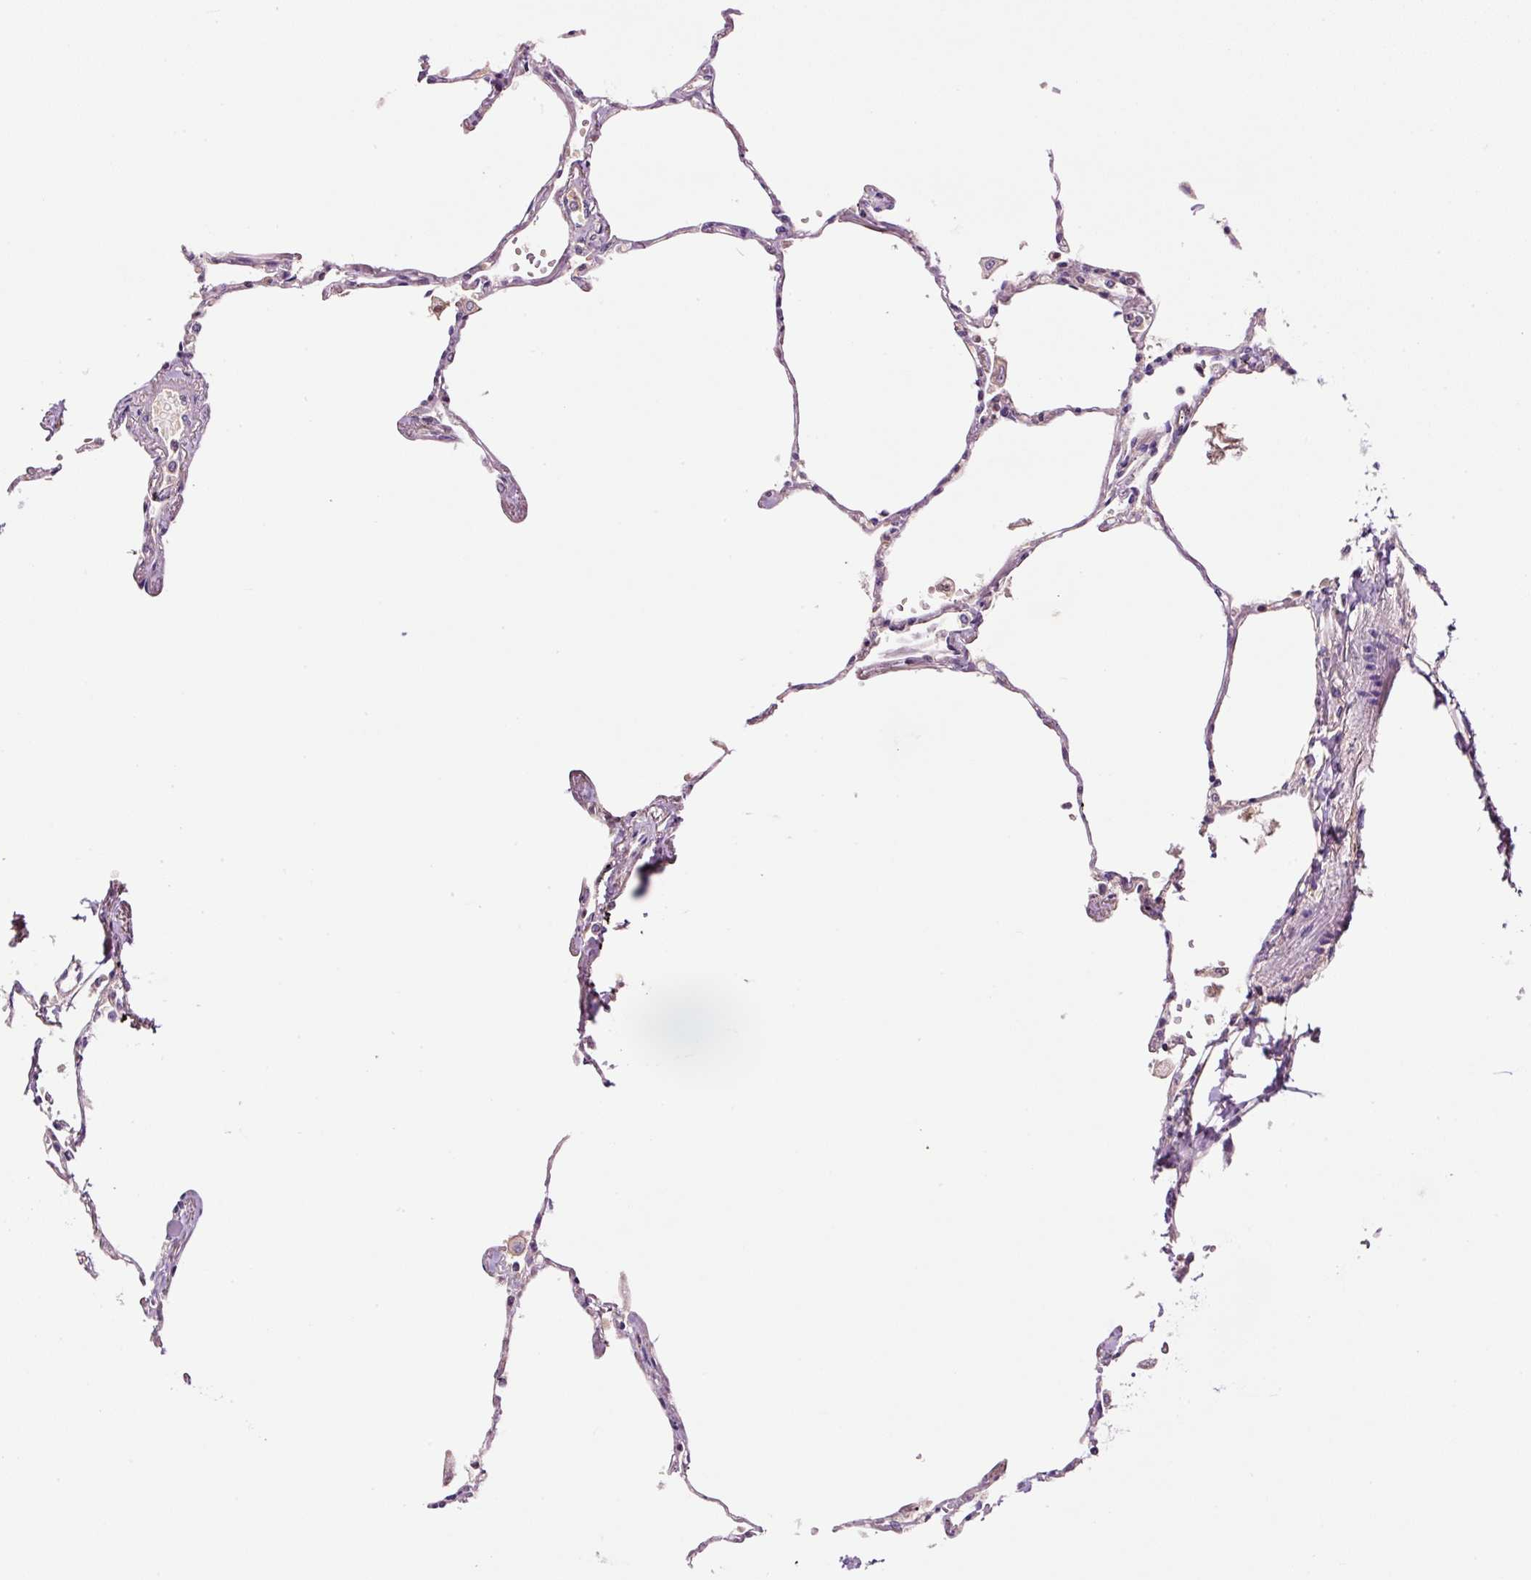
{"staining": {"intensity": "negative", "quantity": "none", "location": "none"}, "tissue": "lung", "cell_type": "Alveolar cells", "image_type": "normal", "snomed": [{"axis": "morphology", "description": "Normal tissue, NOS"}, {"axis": "topography", "description": "Lung"}], "caption": "An image of lung stained for a protein reveals no brown staining in alveolar cells. (DAB (3,3'-diaminobenzidine) immunohistochemistry (IHC), high magnification).", "gene": "DPPA4", "patient": {"sex": "female", "age": 67}}